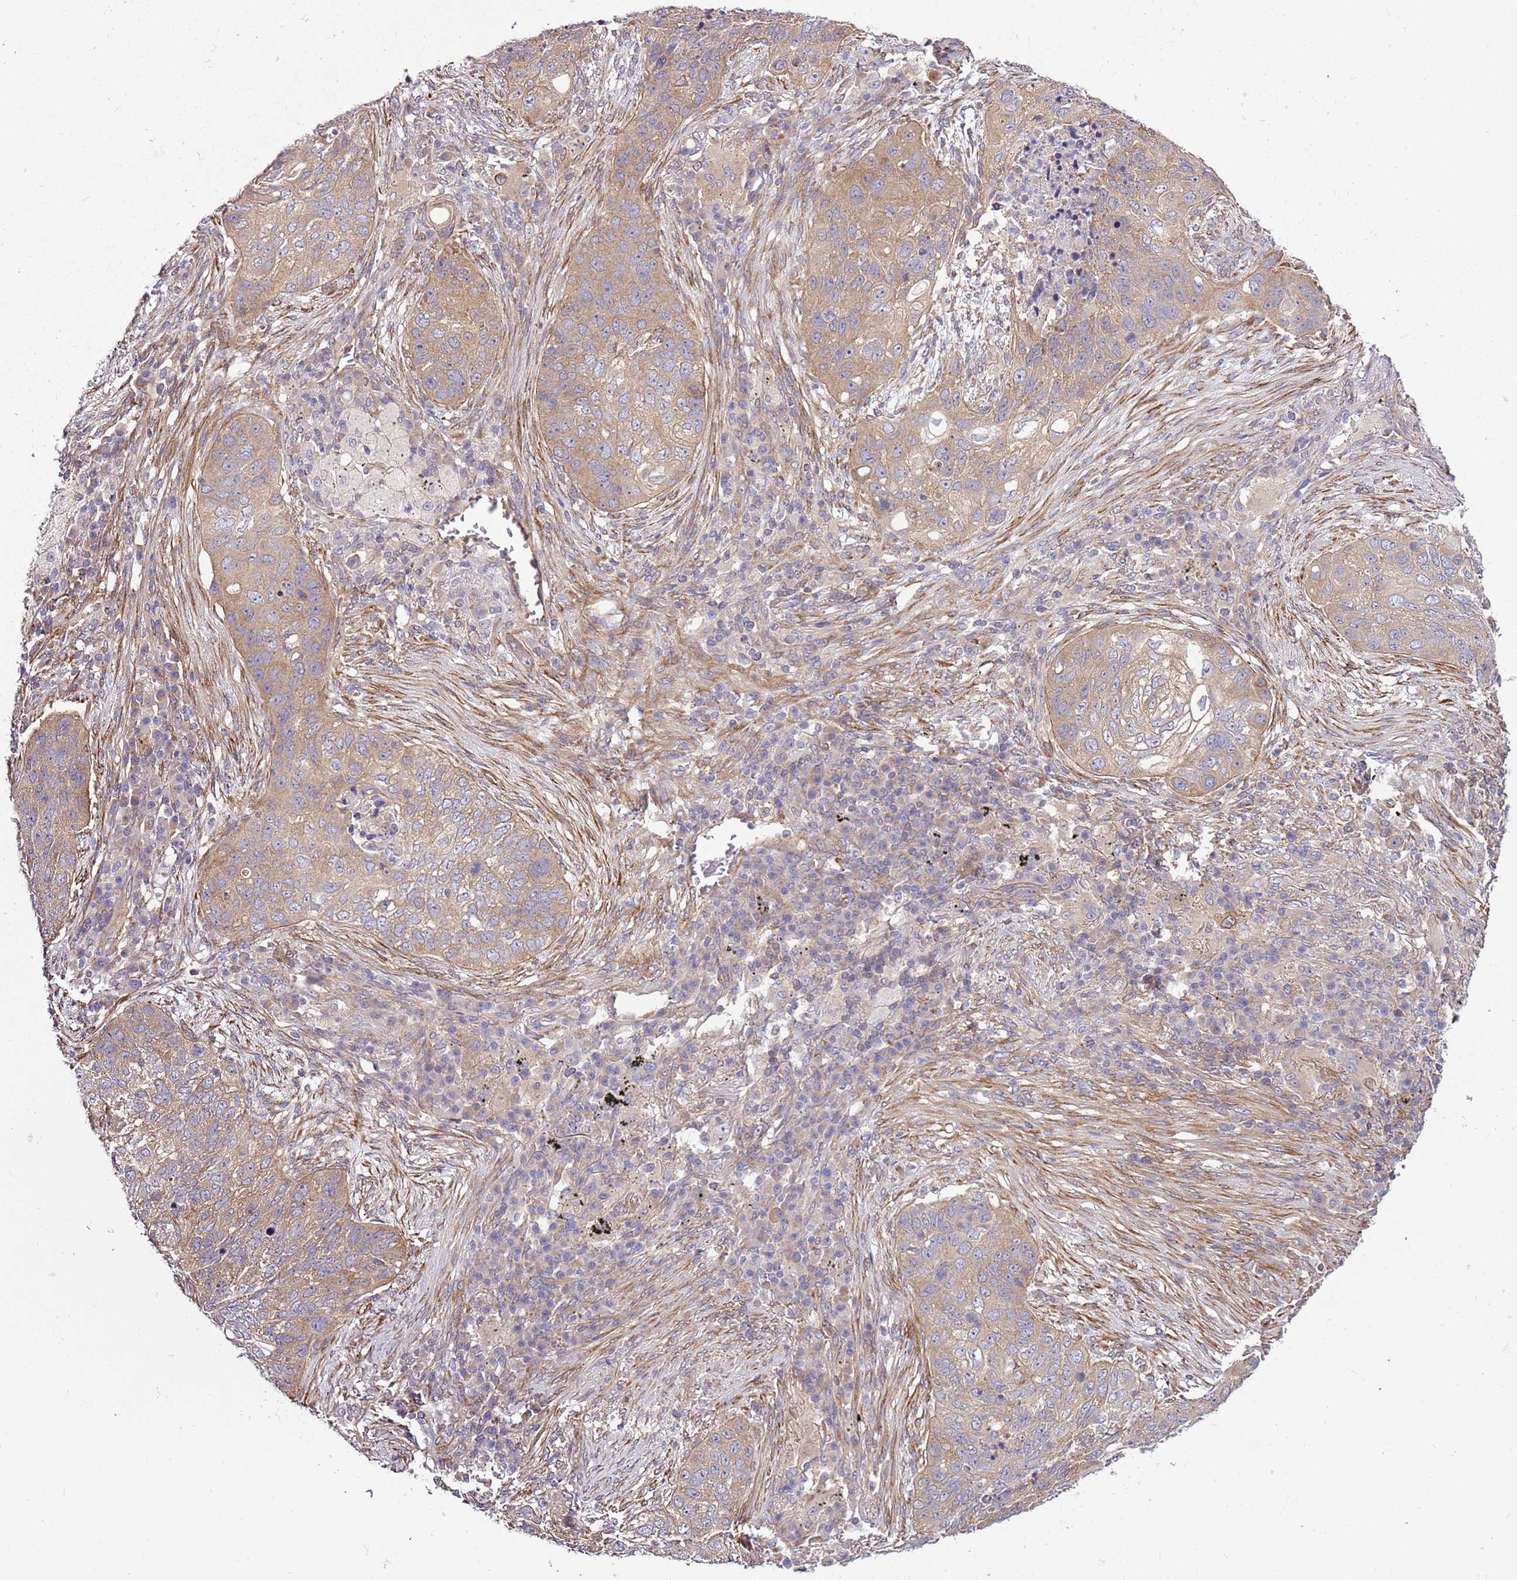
{"staining": {"intensity": "moderate", "quantity": "25%-75%", "location": "cytoplasmic/membranous"}, "tissue": "lung cancer", "cell_type": "Tumor cells", "image_type": "cancer", "snomed": [{"axis": "morphology", "description": "Squamous cell carcinoma, NOS"}, {"axis": "topography", "description": "Lung"}], "caption": "Protein staining reveals moderate cytoplasmic/membranous staining in about 25%-75% of tumor cells in lung squamous cell carcinoma. (DAB IHC with brightfield microscopy, high magnification).", "gene": "GNL1", "patient": {"sex": "female", "age": 63}}